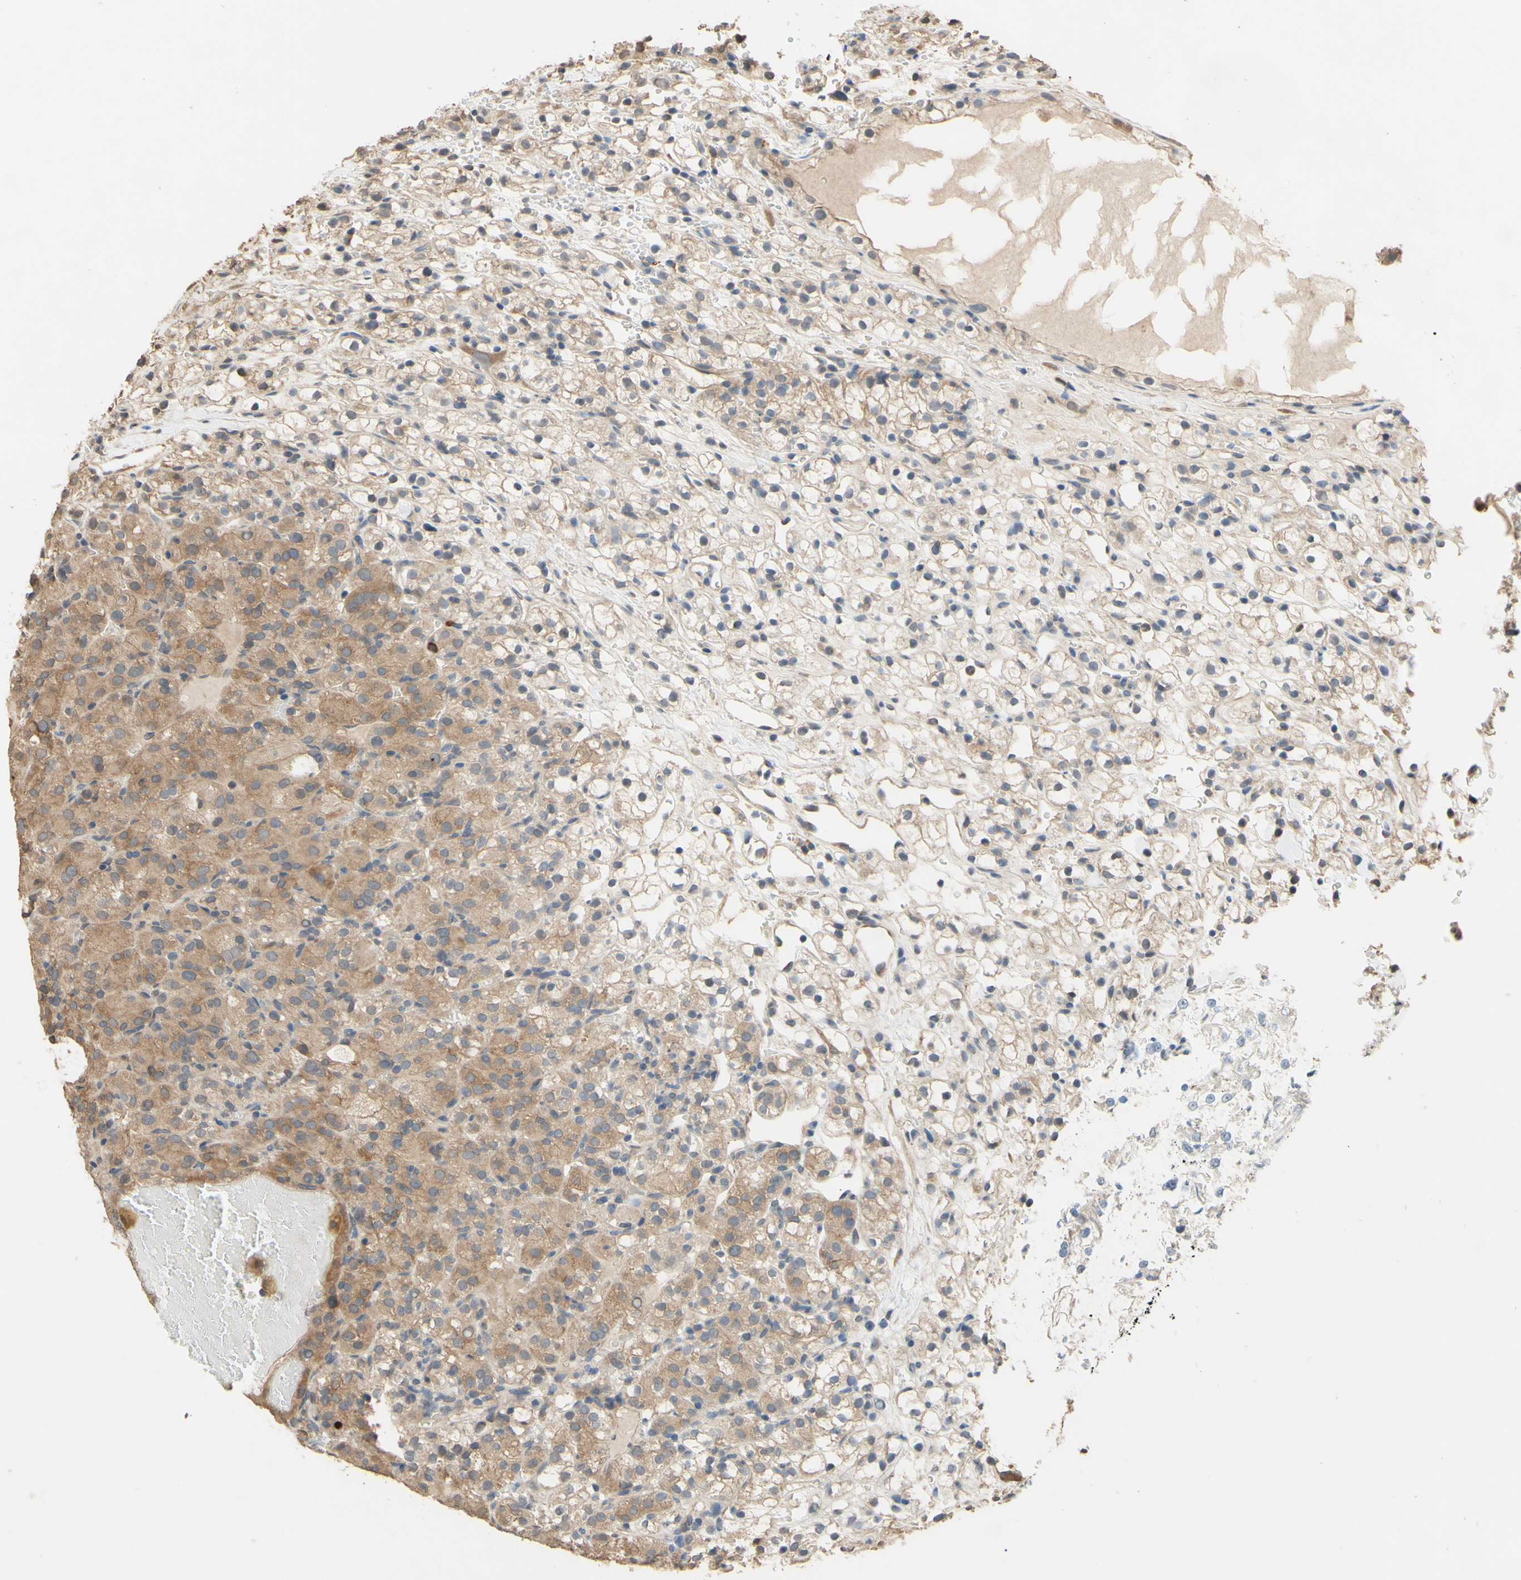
{"staining": {"intensity": "moderate", "quantity": "25%-75%", "location": "cytoplasmic/membranous"}, "tissue": "renal cancer", "cell_type": "Tumor cells", "image_type": "cancer", "snomed": [{"axis": "morphology", "description": "Adenocarcinoma, NOS"}, {"axis": "topography", "description": "Kidney"}], "caption": "Immunohistochemical staining of renal cancer displays medium levels of moderate cytoplasmic/membranous staining in approximately 25%-75% of tumor cells.", "gene": "SMIM19", "patient": {"sex": "male", "age": 61}}